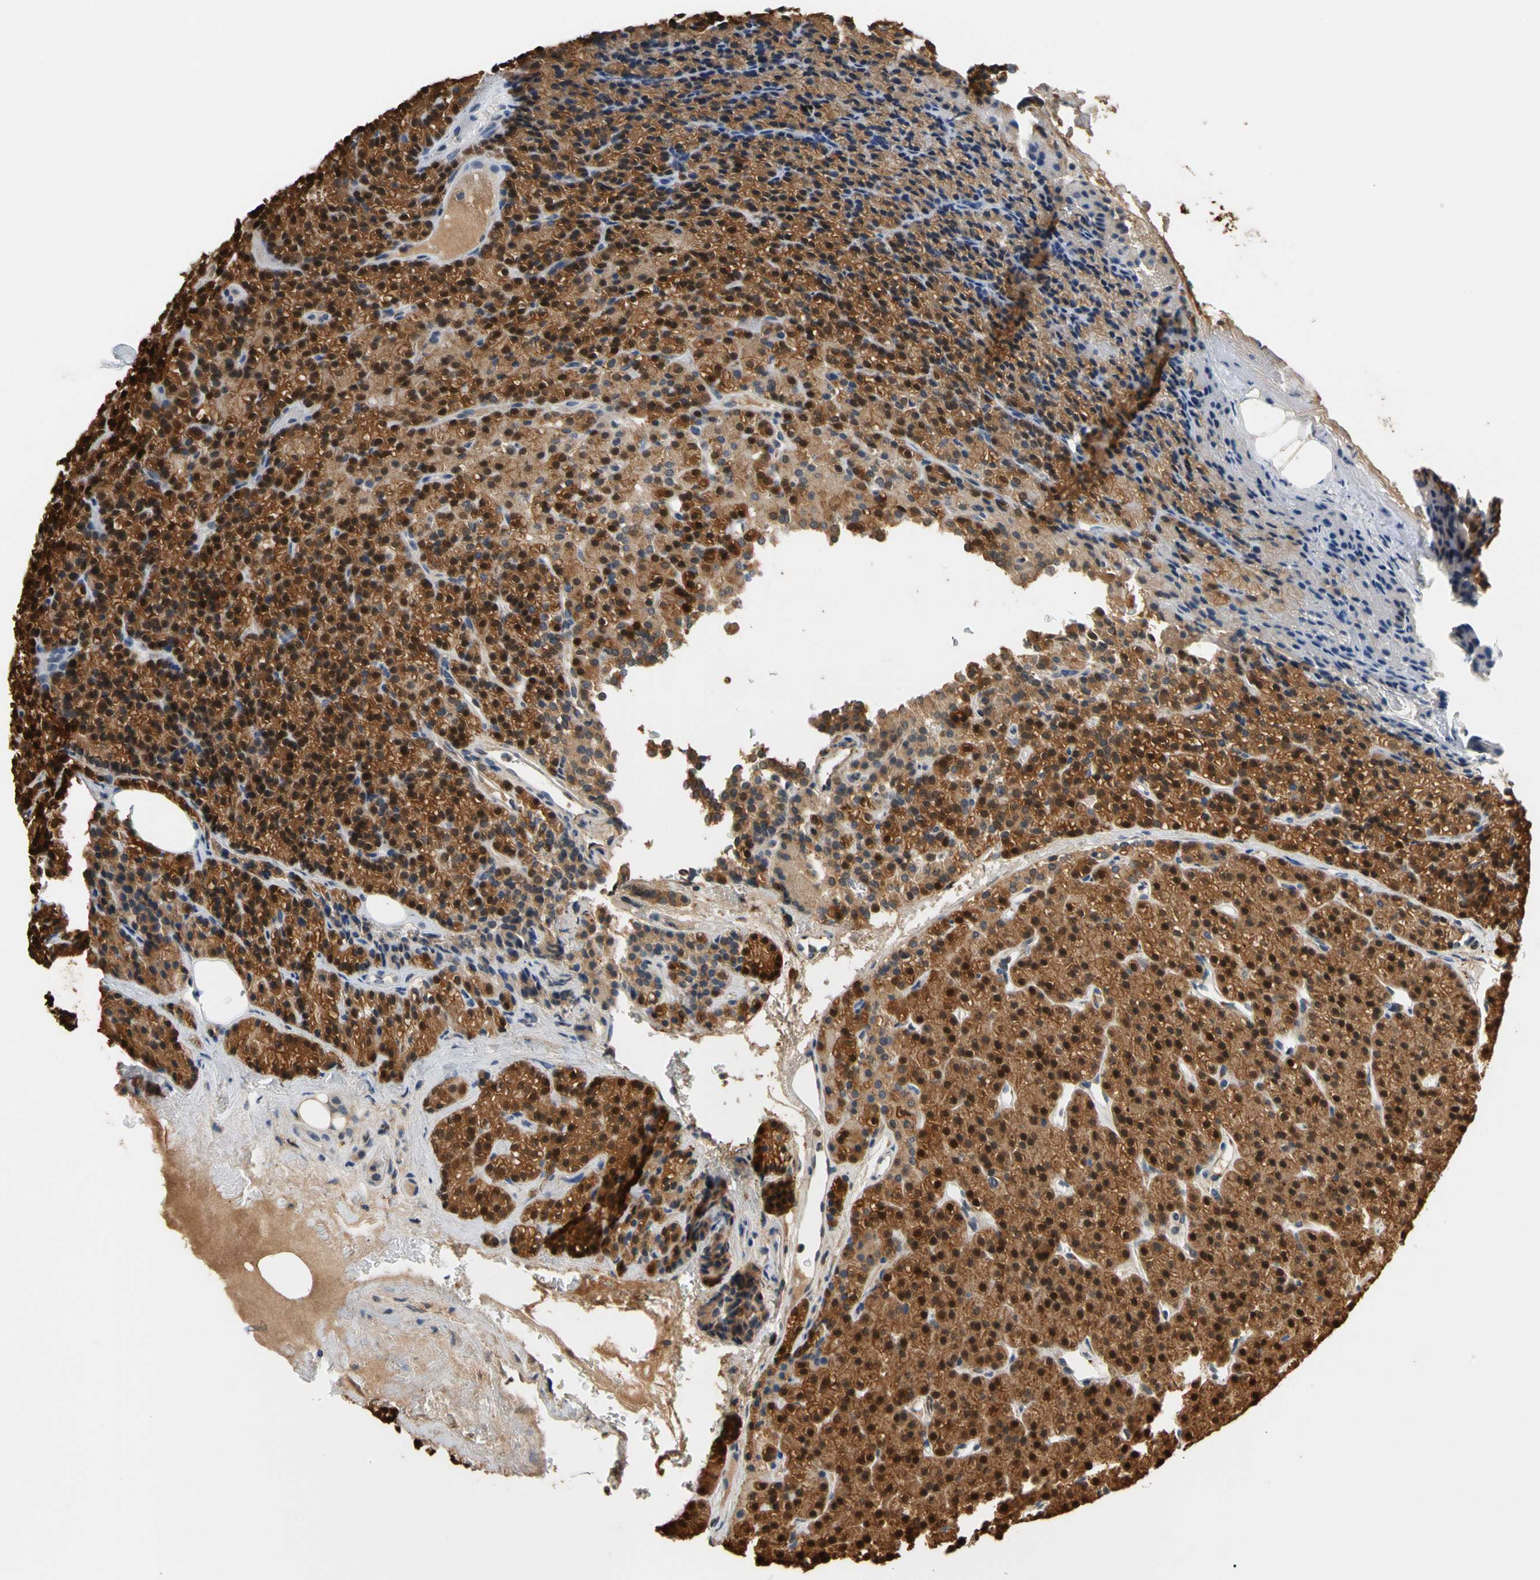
{"staining": {"intensity": "strong", "quantity": ">75%", "location": "cytoplasmic/membranous,nuclear"}, "tissue": "parathyroid gland", "cell_type": "Glandular cells", "image_type": "normal", "snomed": [{"axis": "morphology", "description": "Normal tissue, NOS"}, {"axis": "morphology", "description": "Hyperplasia, NOS"}, {"axis": "topography", "description": "Parathyroid gland"}], "caption": "Immunohistochemistry (IHC) image of benign human parathyroid gland stained for a protein (brown), which demonstrates high levels of strong cytoplasmic/membranous,nuclear positivity in about >75% of glandular cells.", "gene": "GPSM2", "patient": {"sex": "male", "age": 44}}